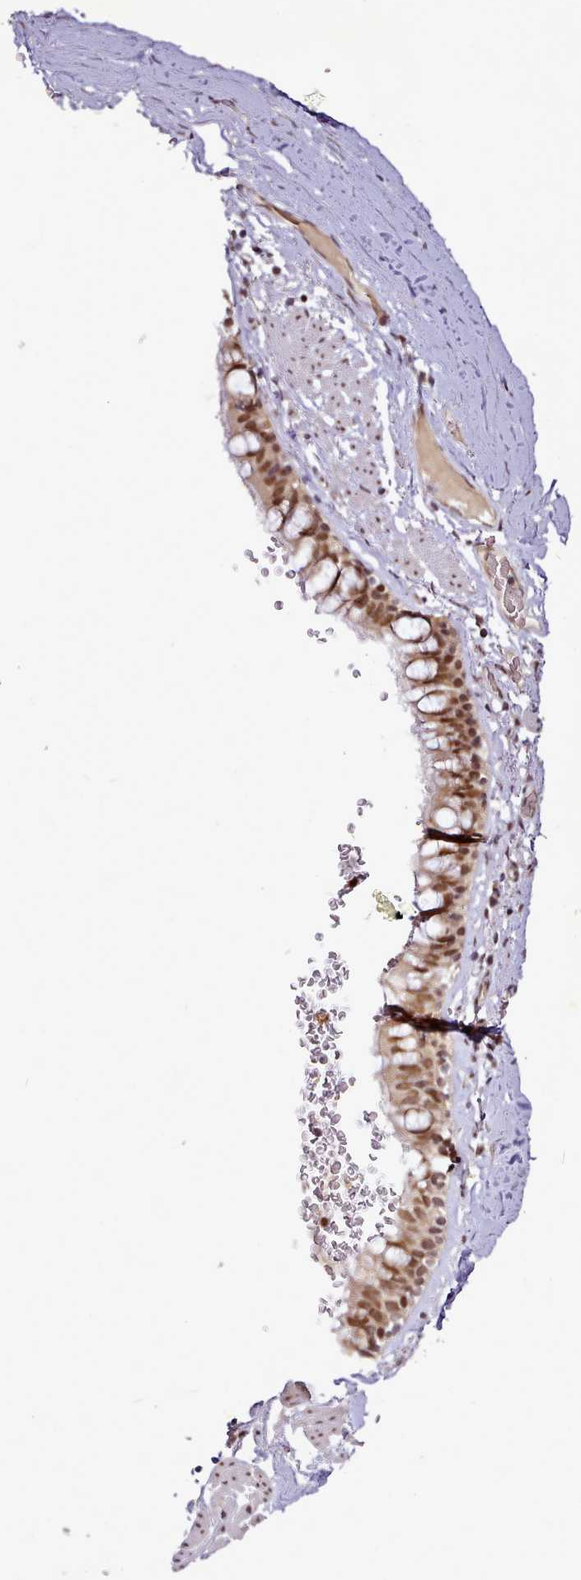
{"staining": {"intensity": "moderate", "quantity": ">75%", "location": "nuclear"}, "tissue": "bronchus", "cell_type": "Respiratory epithelial cells", "image_type": "normal", "snomed": [{"axis": "morphology", "description": "Normal tissue, NOS"}, {"axis": "topography", "description": "Cartilage tissue"}, {"axis": "topography", "description": "Bronchus"}], "caption": "IHC image of benign bronchus: human bronchus stained using IHC displays medium levels of moderate protein expression localized specifically in the nuclear of respiratory epithelial cells, appearing as a nuclear brown color.", "gene": "SYT15B", "patient": {"sex": "female", "age": 36}}